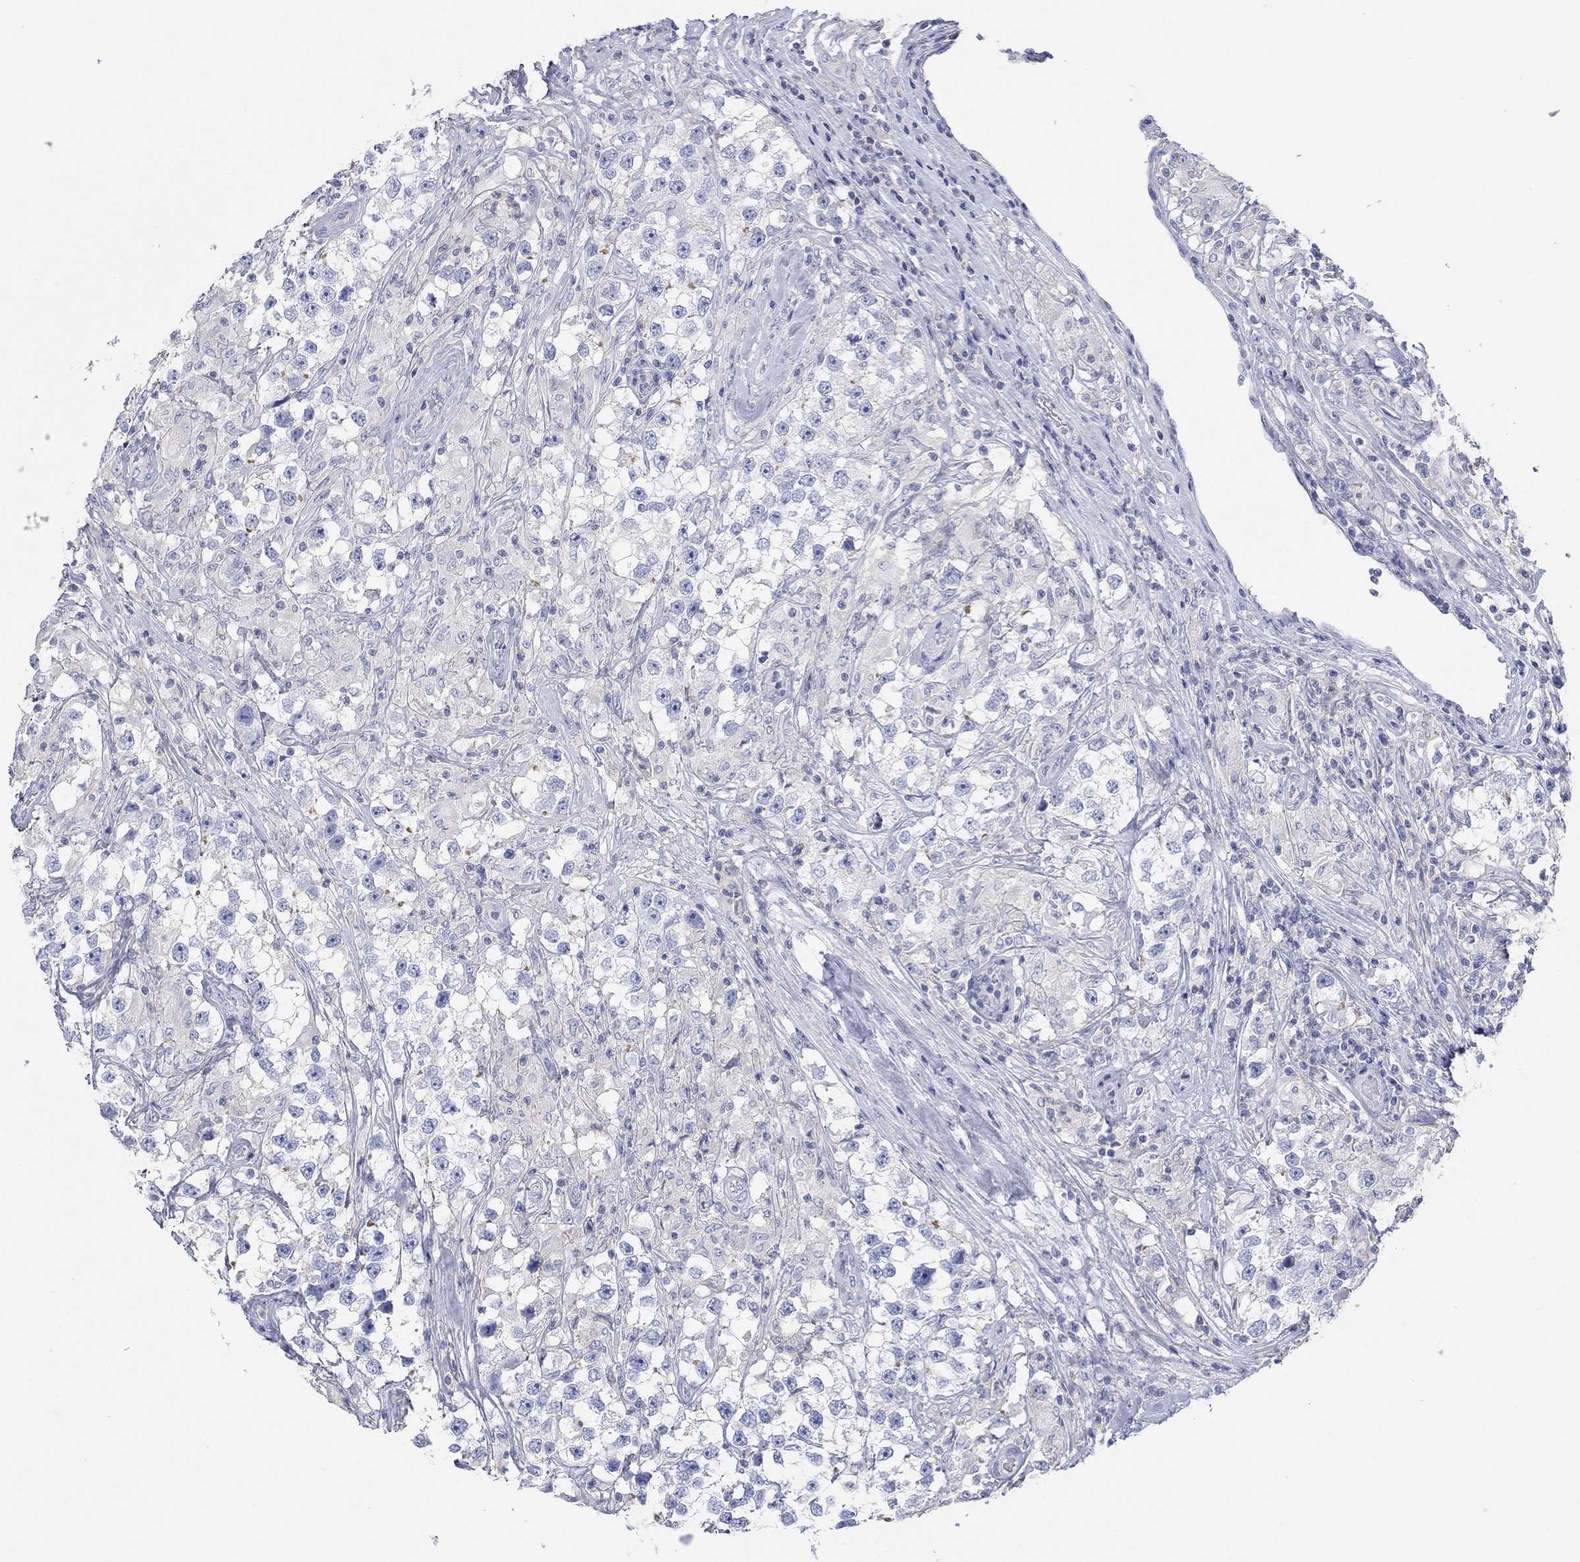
{"staining": {"intensity": "negative", "quantity": "none", "location": "none"}, "tissue": "testis cancer", "cell_type": "Tumor cells", "image_type": "cancer", "snomed": [{"axis": "morphology", "description": "Seminoma, NOS"}, {"axis": "topography", "description": "Testis"}], "caption": "Protein analysis of testis cancer displays no significant staining in tumor cells. Nuclei are stained in blue.", "gene": "PPIL6", "patient": {"sex": "male", "age": 46}}